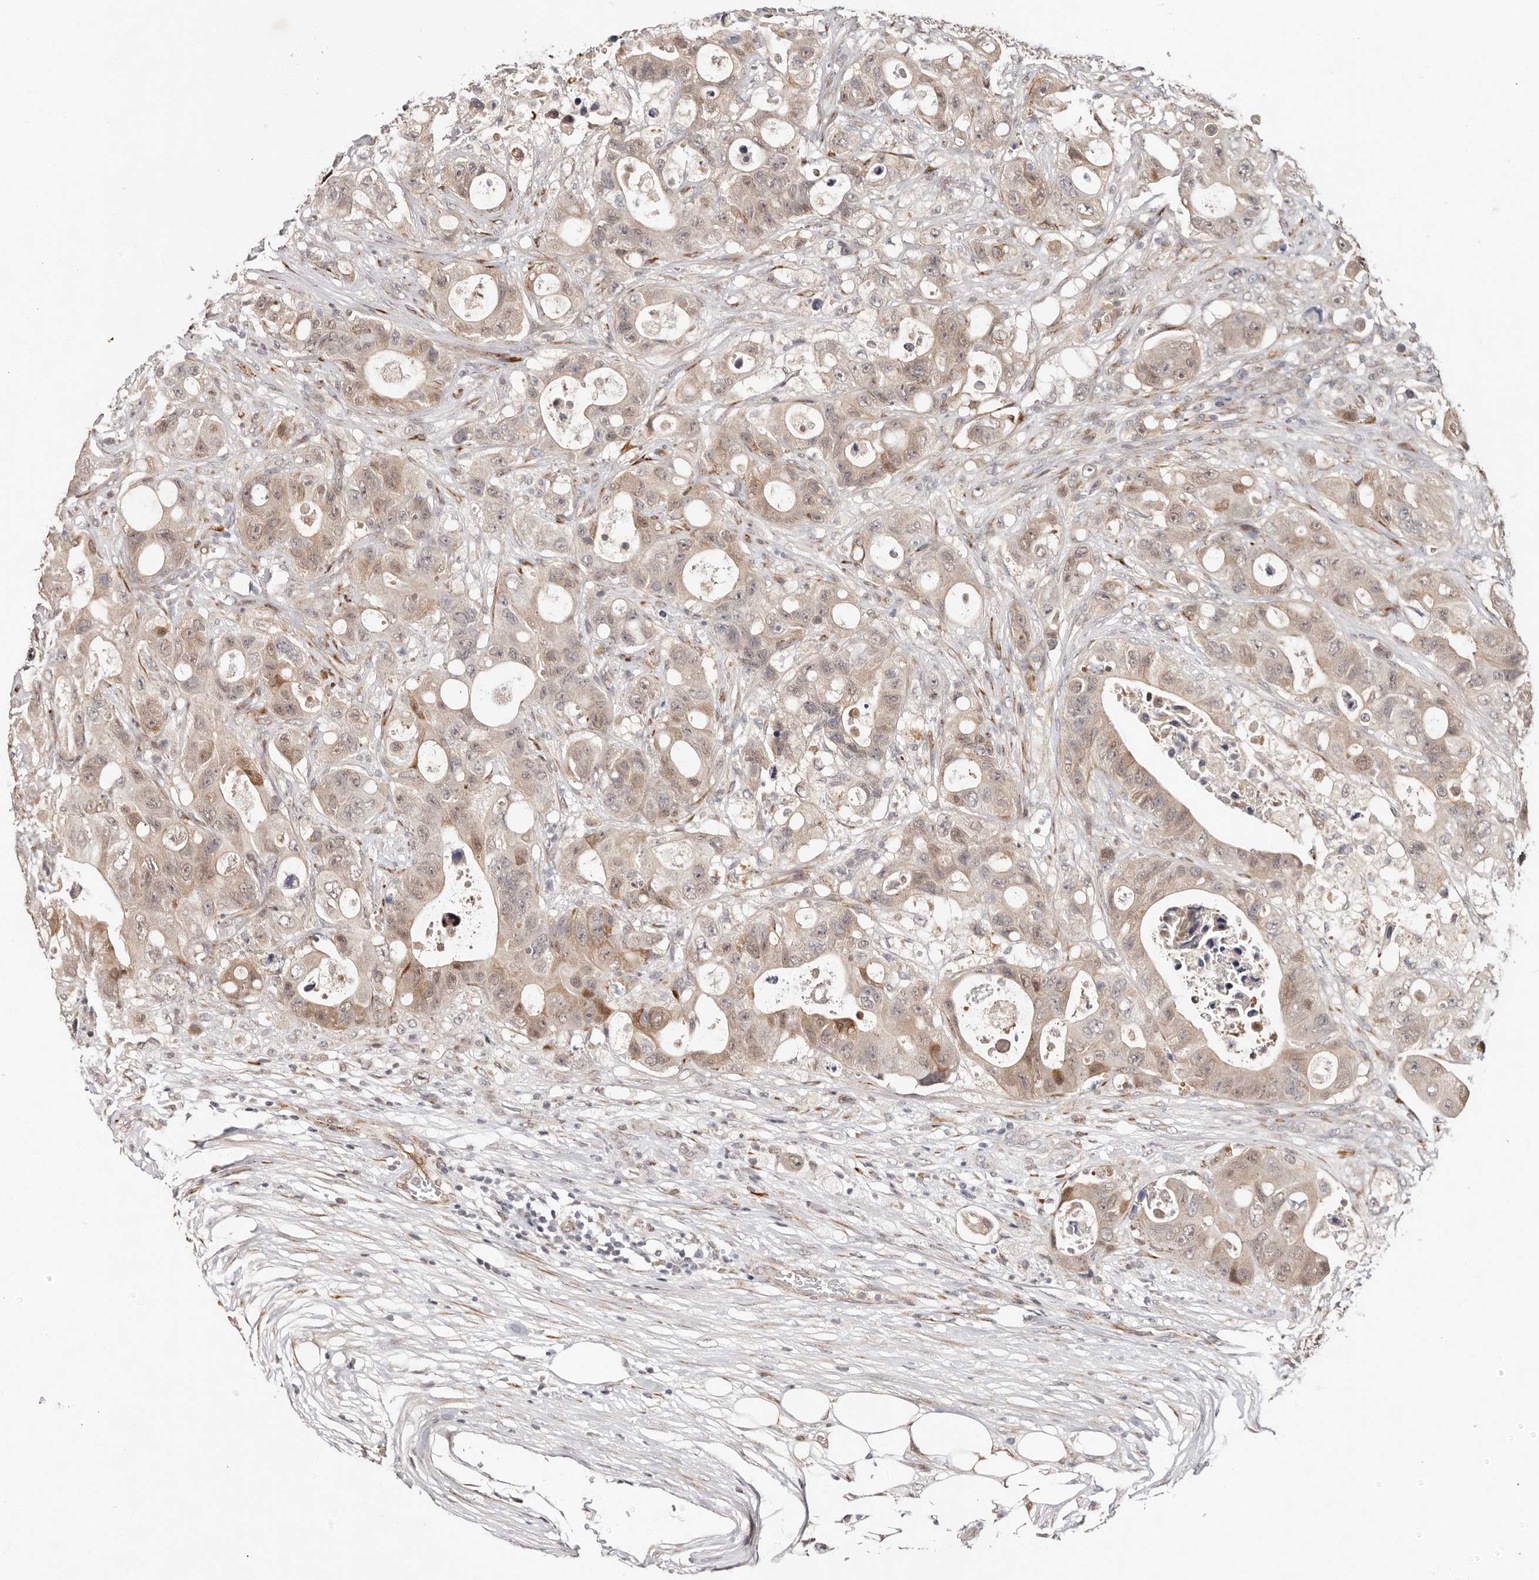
{"staining": {"intensity": "moderate", "quantity": "25%-75%", "location": "cytoplasmic/membranous"}, "tissue": "colorectal cancer", "cell_type": "Tumor cells", "image_type": "cancer", "snomed": [{"axis": "morphology", "description": "Adenocarcinoma, NOS"}, {"axis": "topography", "description": "Colon"}], "caption": "A high-resolution micrograph shows IHC staining of colorectal cancer, which displays moderate cytoplasmic/membranous positivity in about 25%-75% of tumor cells. The staining was performed using DAB to visualize the protein expression in brown, while the nuclei were stained in blue with hematoxylin (Magnification: 20x).", "gene": "BCL2L15", "patient": {"sex": "female", "age": 46}}